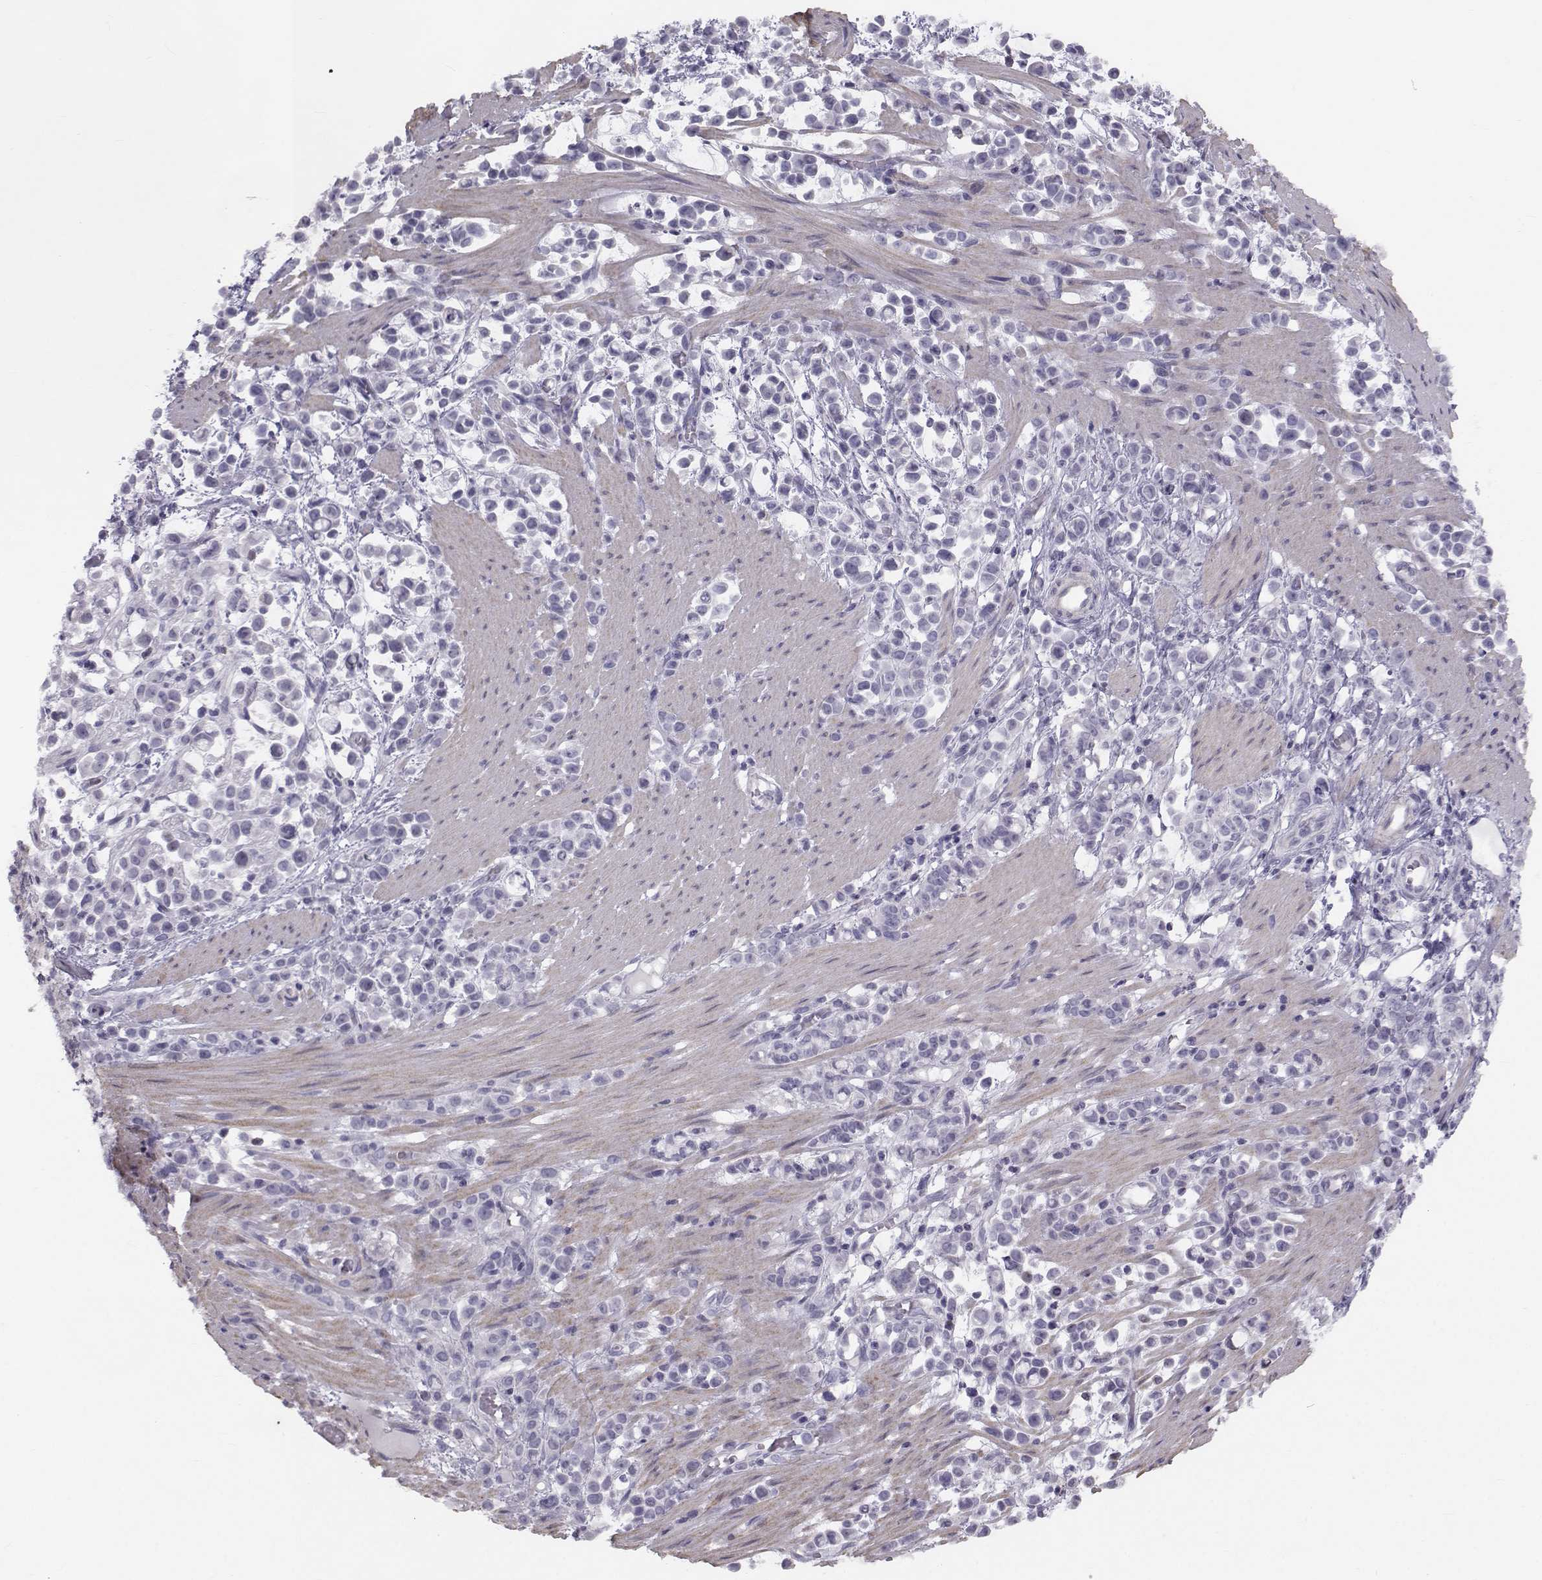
{"staining": {"intensity": "negative", "quantity": "none", "location": "none"}, "tissue": "stomach cancer", "cell_type": "Tumor cells", "image_type": "cancer", "snomed": [{"axis": "morphology", "description": "Adenocarcinoma, NOS"}, {"axis": "topography", "description": "Stomach"}], "caption": "An image of adenocarcinoma (stomach) stained for a protein demonstrates no brown staining in tumor cells.", "gene": "GARIN3", "patient": {"sex": "male", "age": 82}}